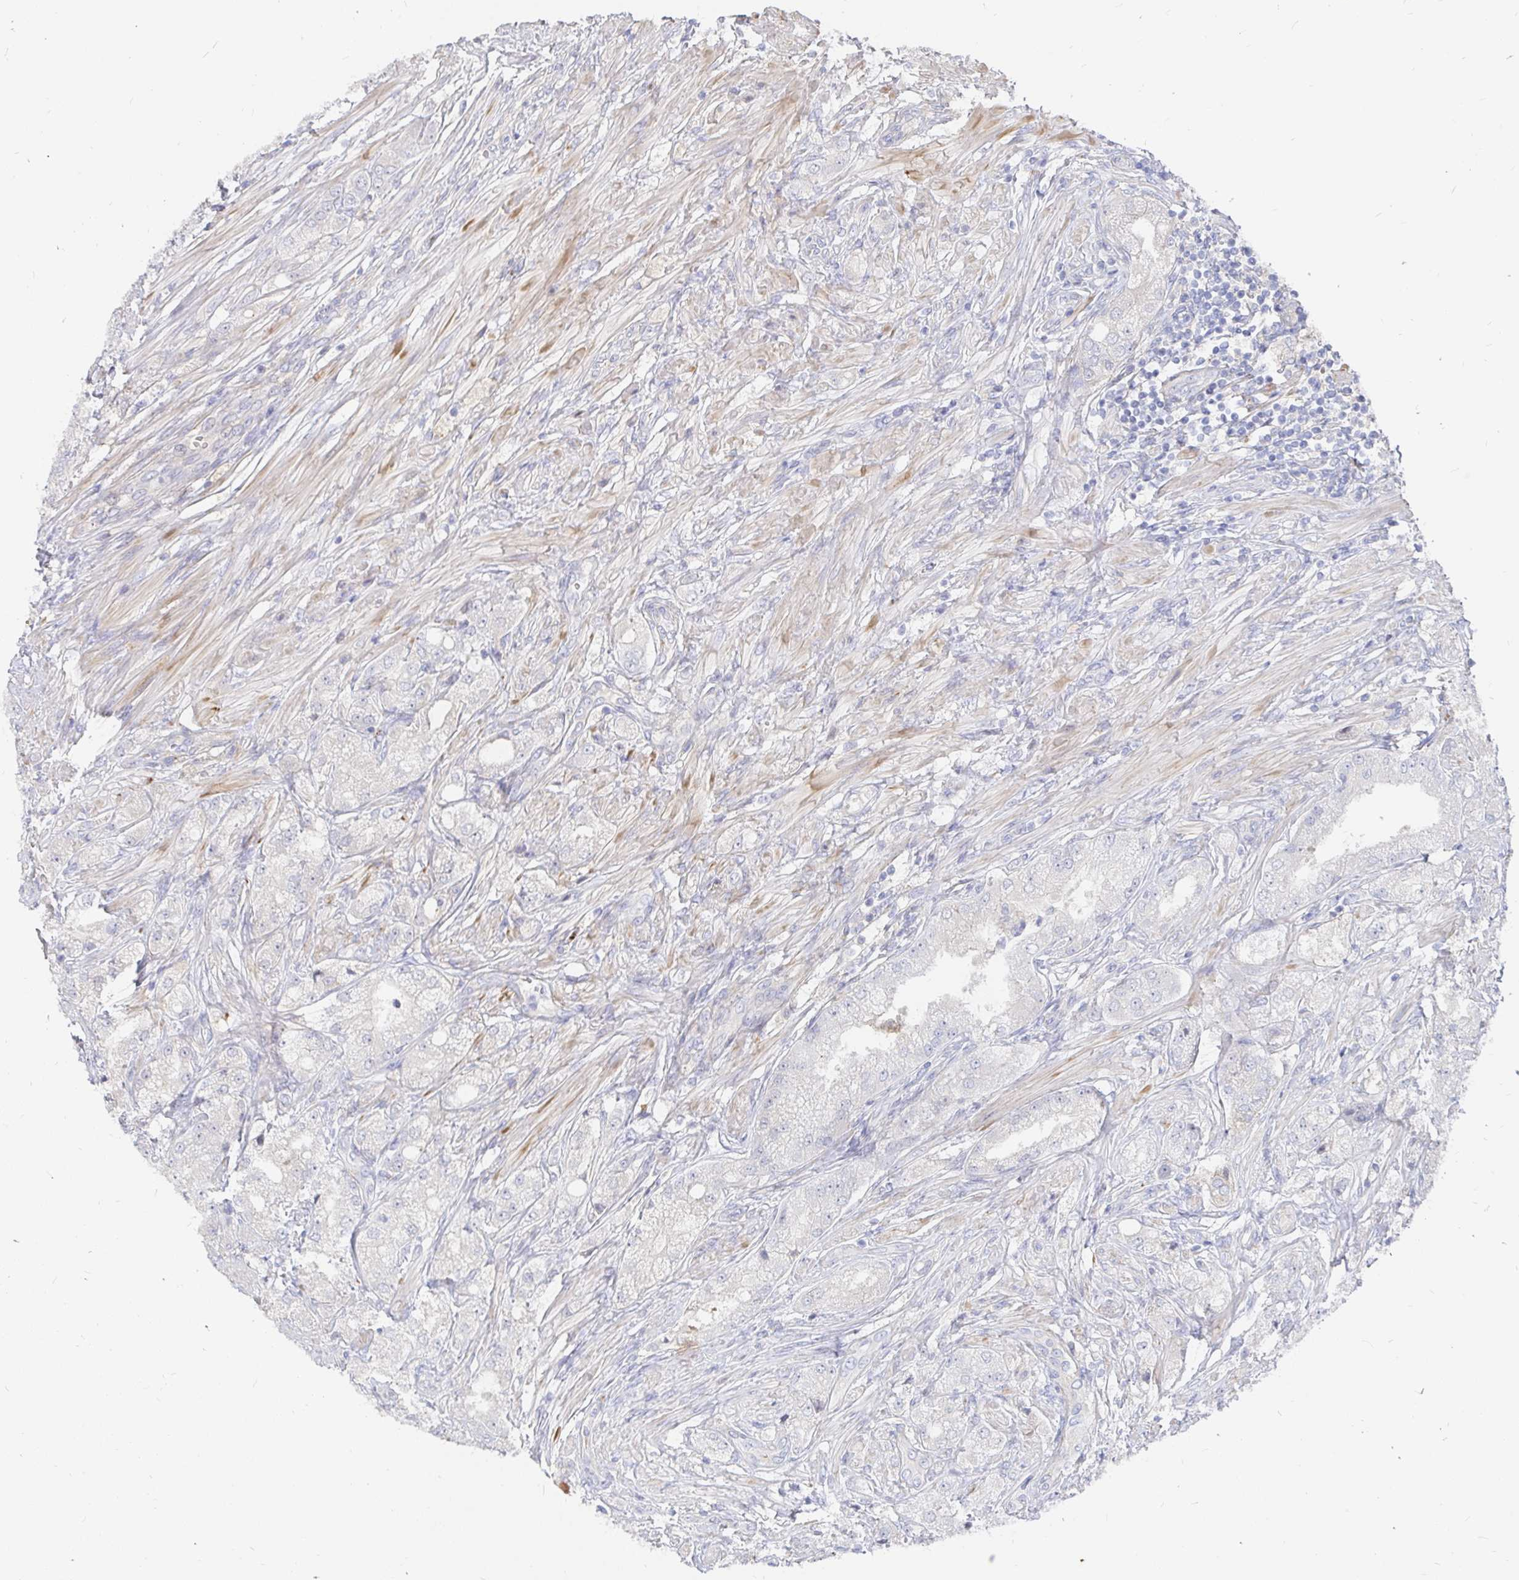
{"staining": {"intensity": "negative", "quantity": "none", "location": "none"}, "tissue": "prostate cancer", "cell_type": "Tumor cells", "image_type": "cancer", "snomed": [{"axis": "morphology", "description": "Adenocarcinoma, High grade"}, {"axis": "topography", "description": "Prostate"}], "caption": "IHC of prostate cancer displays no expression in tumor cells.", "gene": "KCTD19", "patient": {"sex": "male", "age": 61}}